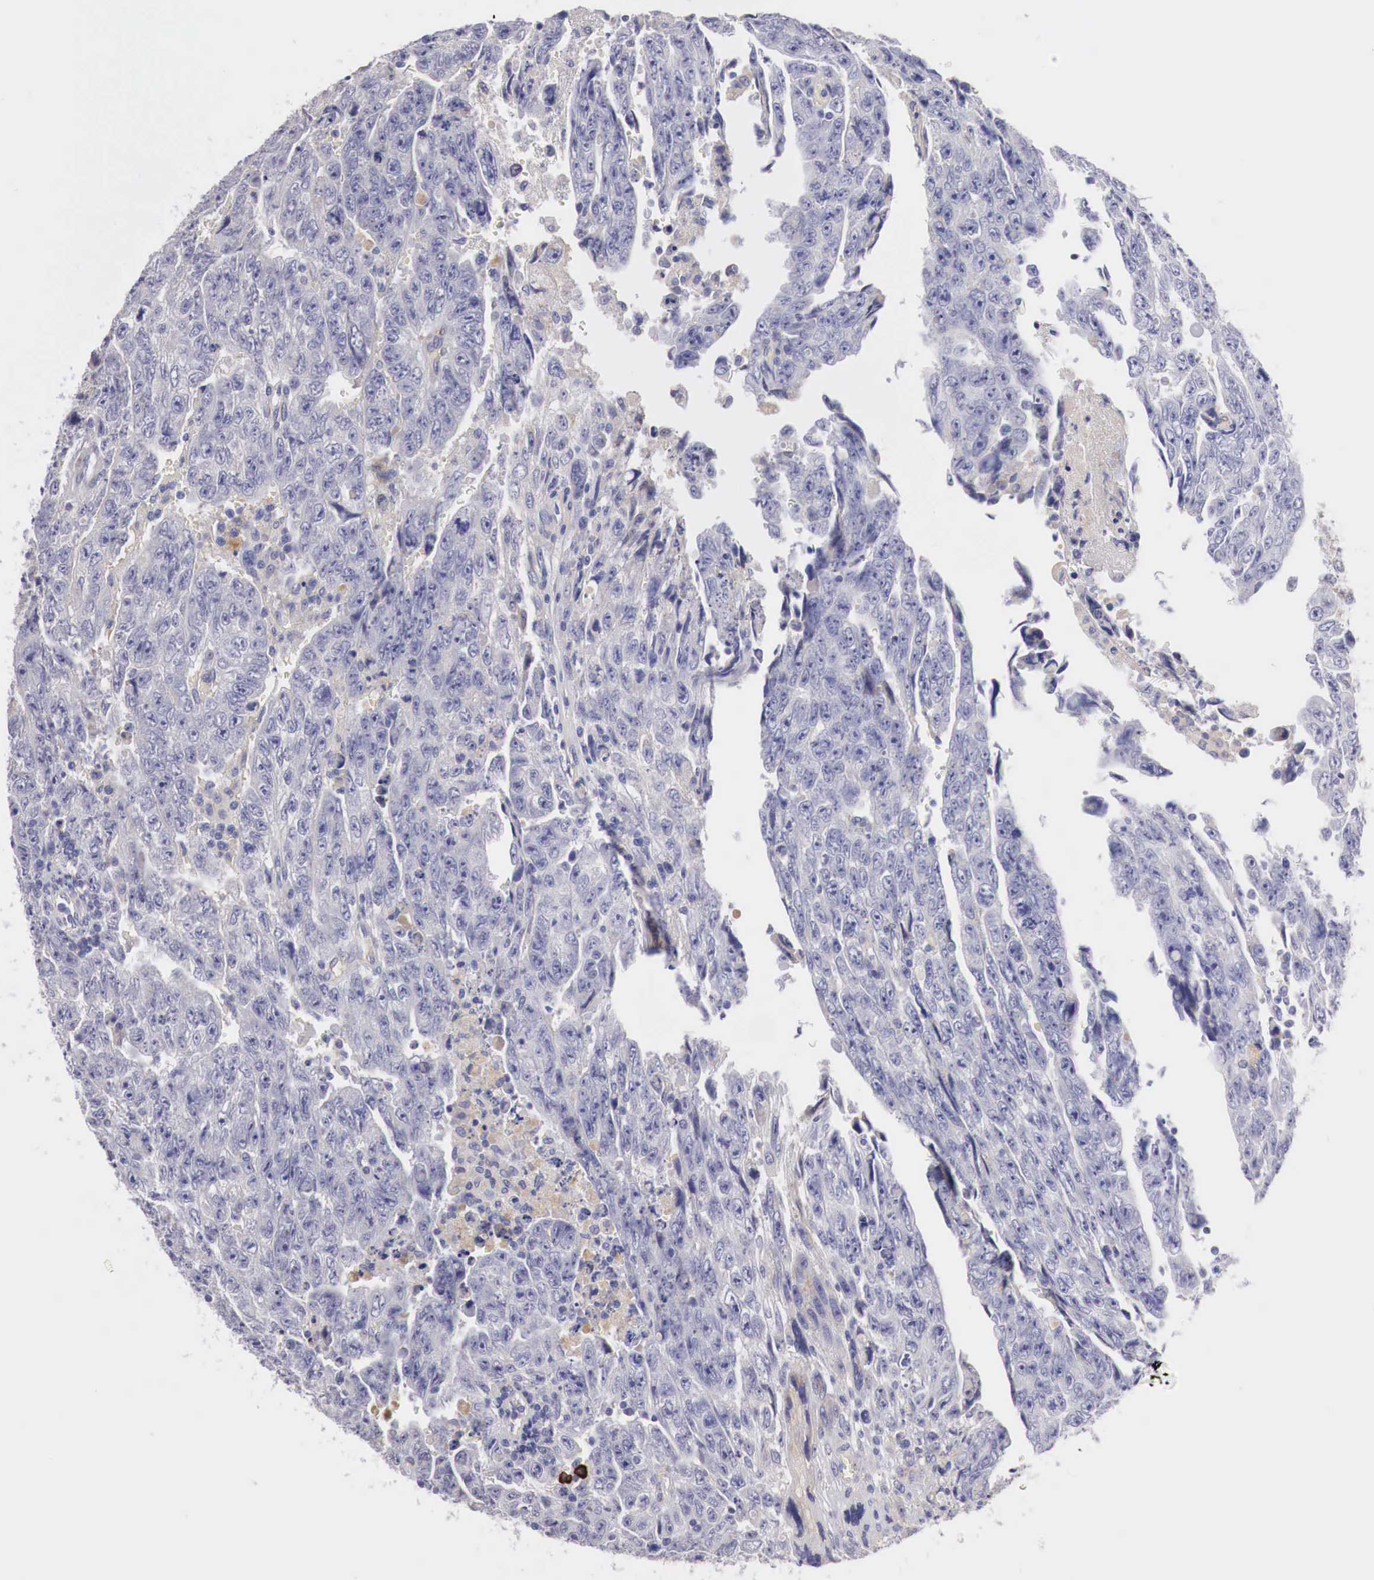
{"staining": {"intensity": "negative", "quantity": "none", "location": "none"}, "tissue": "testis cancer", "cell_type": "Tumor cells", "image_type": "cancer", "snomed": [{"axis": "morphology", "description": "Carcinoma, Embryonal, NOS"}, {"axis": "topography", "description": "Testis"}], "caption": "IHC of human embryonal carcinoma (testis) shows no staining in tumor cells.", "gene": "KLHDC7B", "patient": {"sex": "male", "age": 28}}